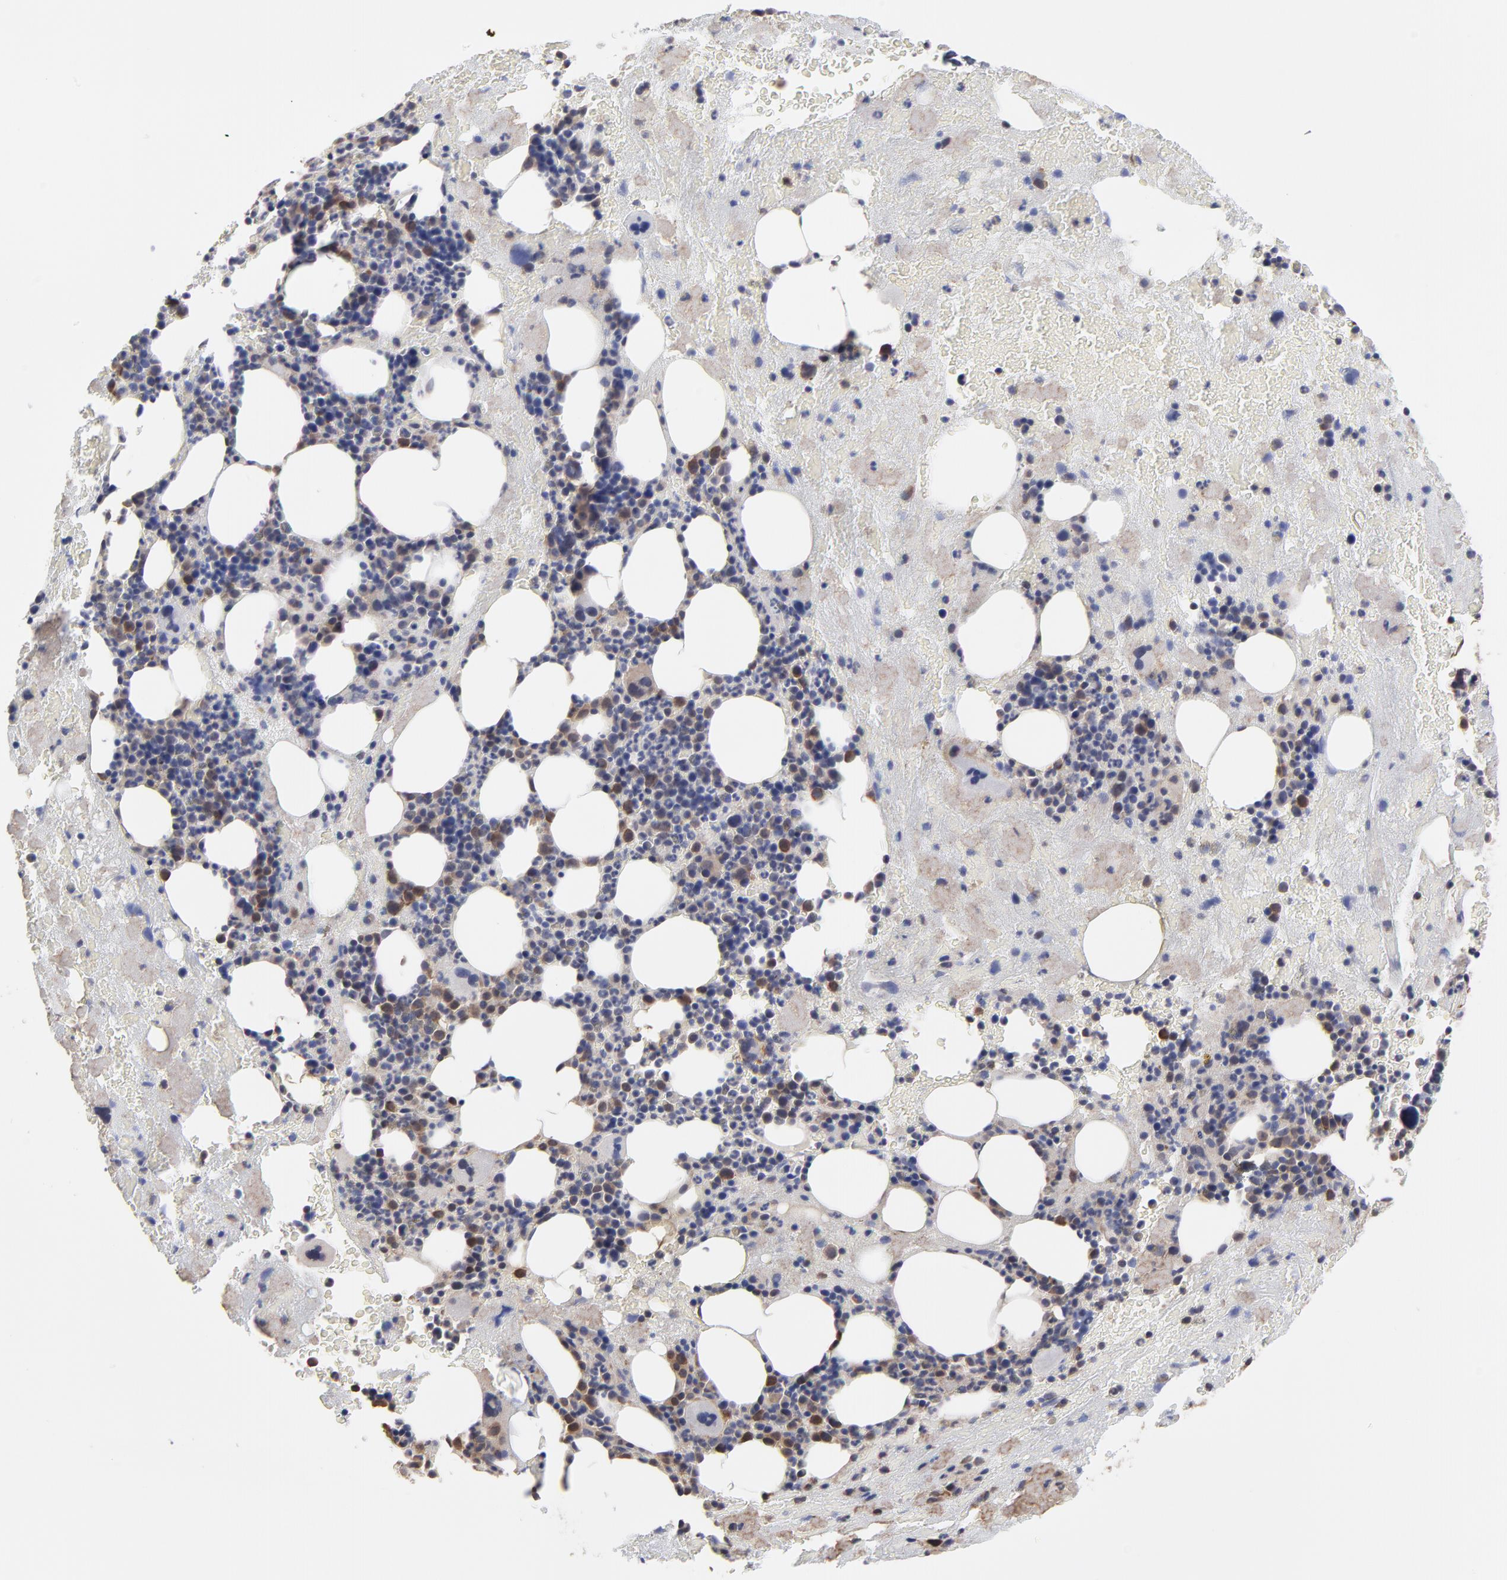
{"staining": {"intensity": "moderate", "quantity": "25%-75%", "location": "cytoplasmic/membranous"}, "tissue": "bone marrow", "cell_type": "Hematopoietic cells", "image_type": "normal", "snomed": [{"axis": "morphology", "description": "Normal tissue, NOS"}, {"axis": "topography", "description": "Bone marrow"}], "caption": "An IHC photomicrograph of benign tissue is shown. Protein staining in brown labels moderate cytoplasmic/membranous positivity in bone marrow within hematopoietic cells.", "gene": "CCT2", "patient": {"sex": "male", "age": 76}}